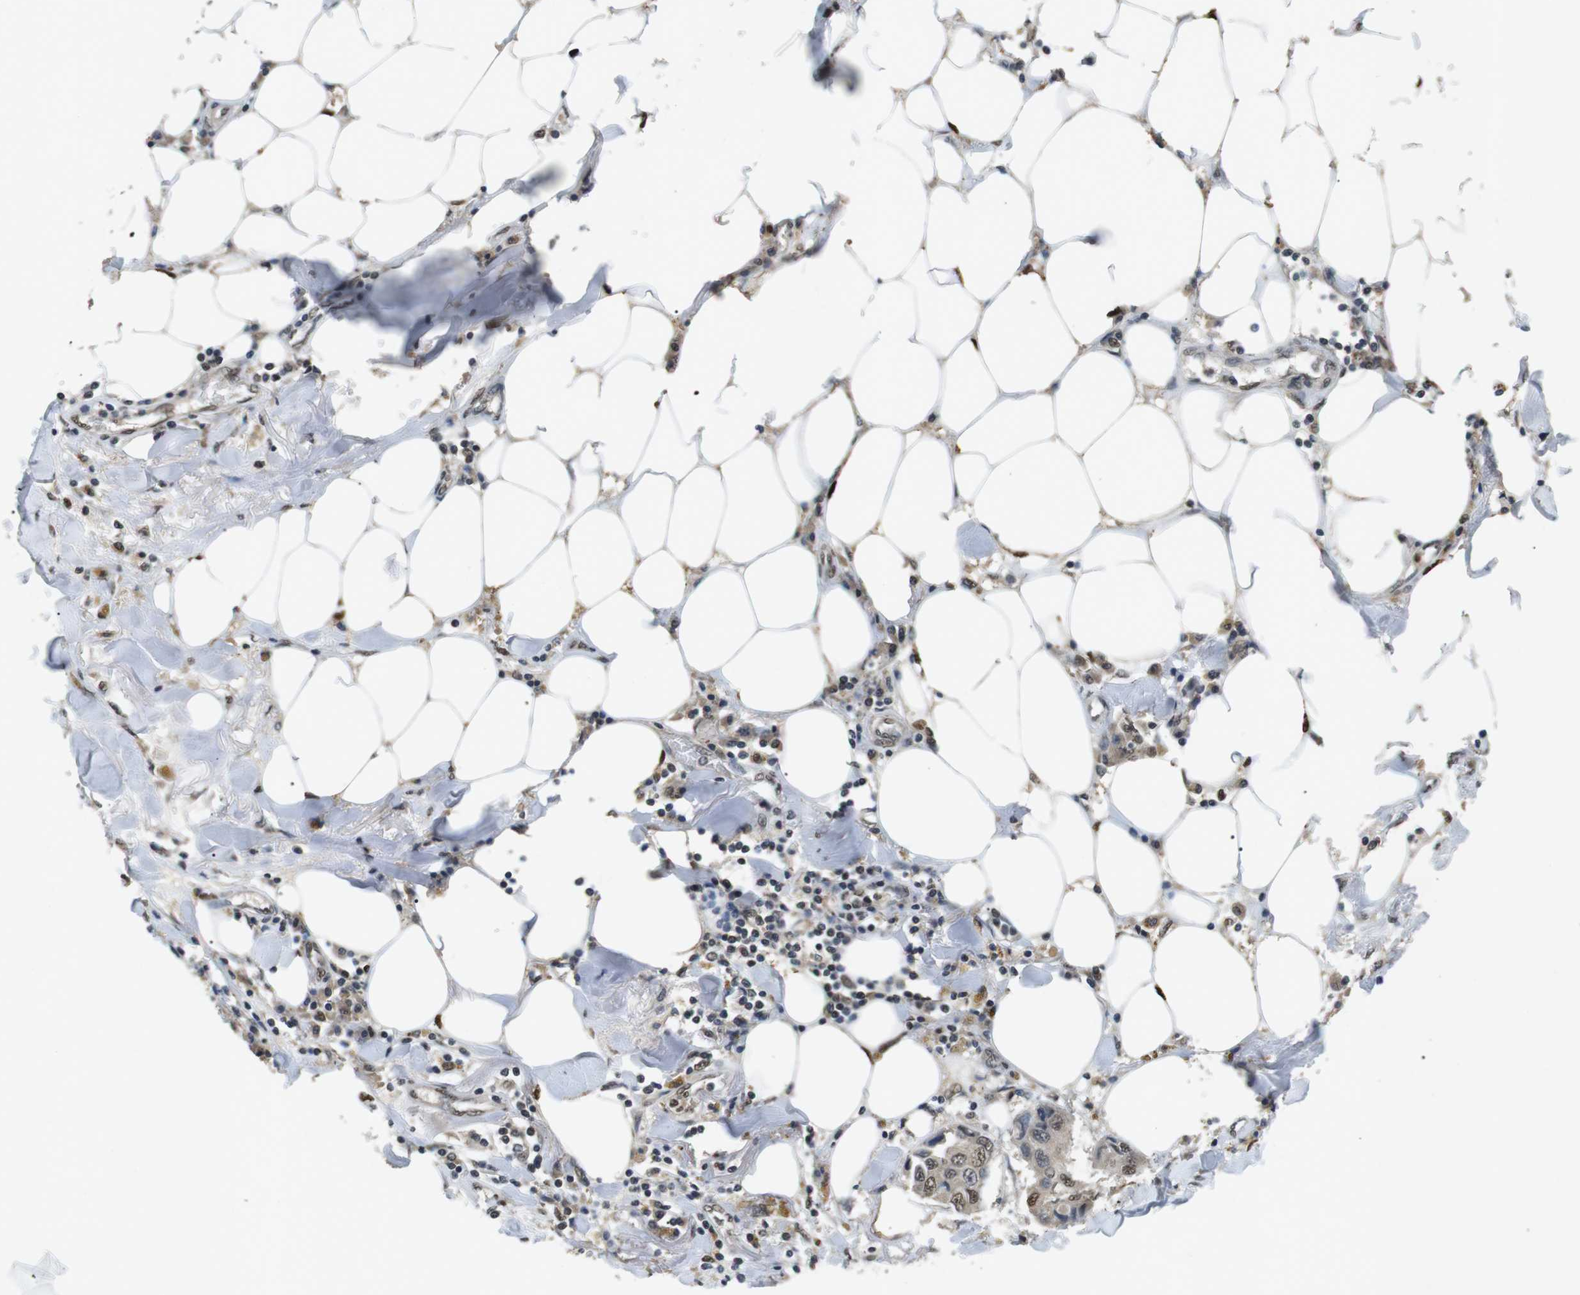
{"staining": {"intensity": "moderate", "quantity": ">75%", "location": "cytoplasmic/membranous,nuclear"}, "tissue": "breast cancer", "cell_type": "Tumor cells", "image_type": "cancer", "snomed": [{"axis": "morphology", "description": "Duct carcinoma"}, {"axis": "topography", "description": "Breast"}], "caption": "Human breast cancer (infiltrating ductal carcinoma) stained with a protein marker demonstrates moderate staining in tumor cells.", "gene": "ORAI3", "patient": {"sex": "female", "age": 80}}